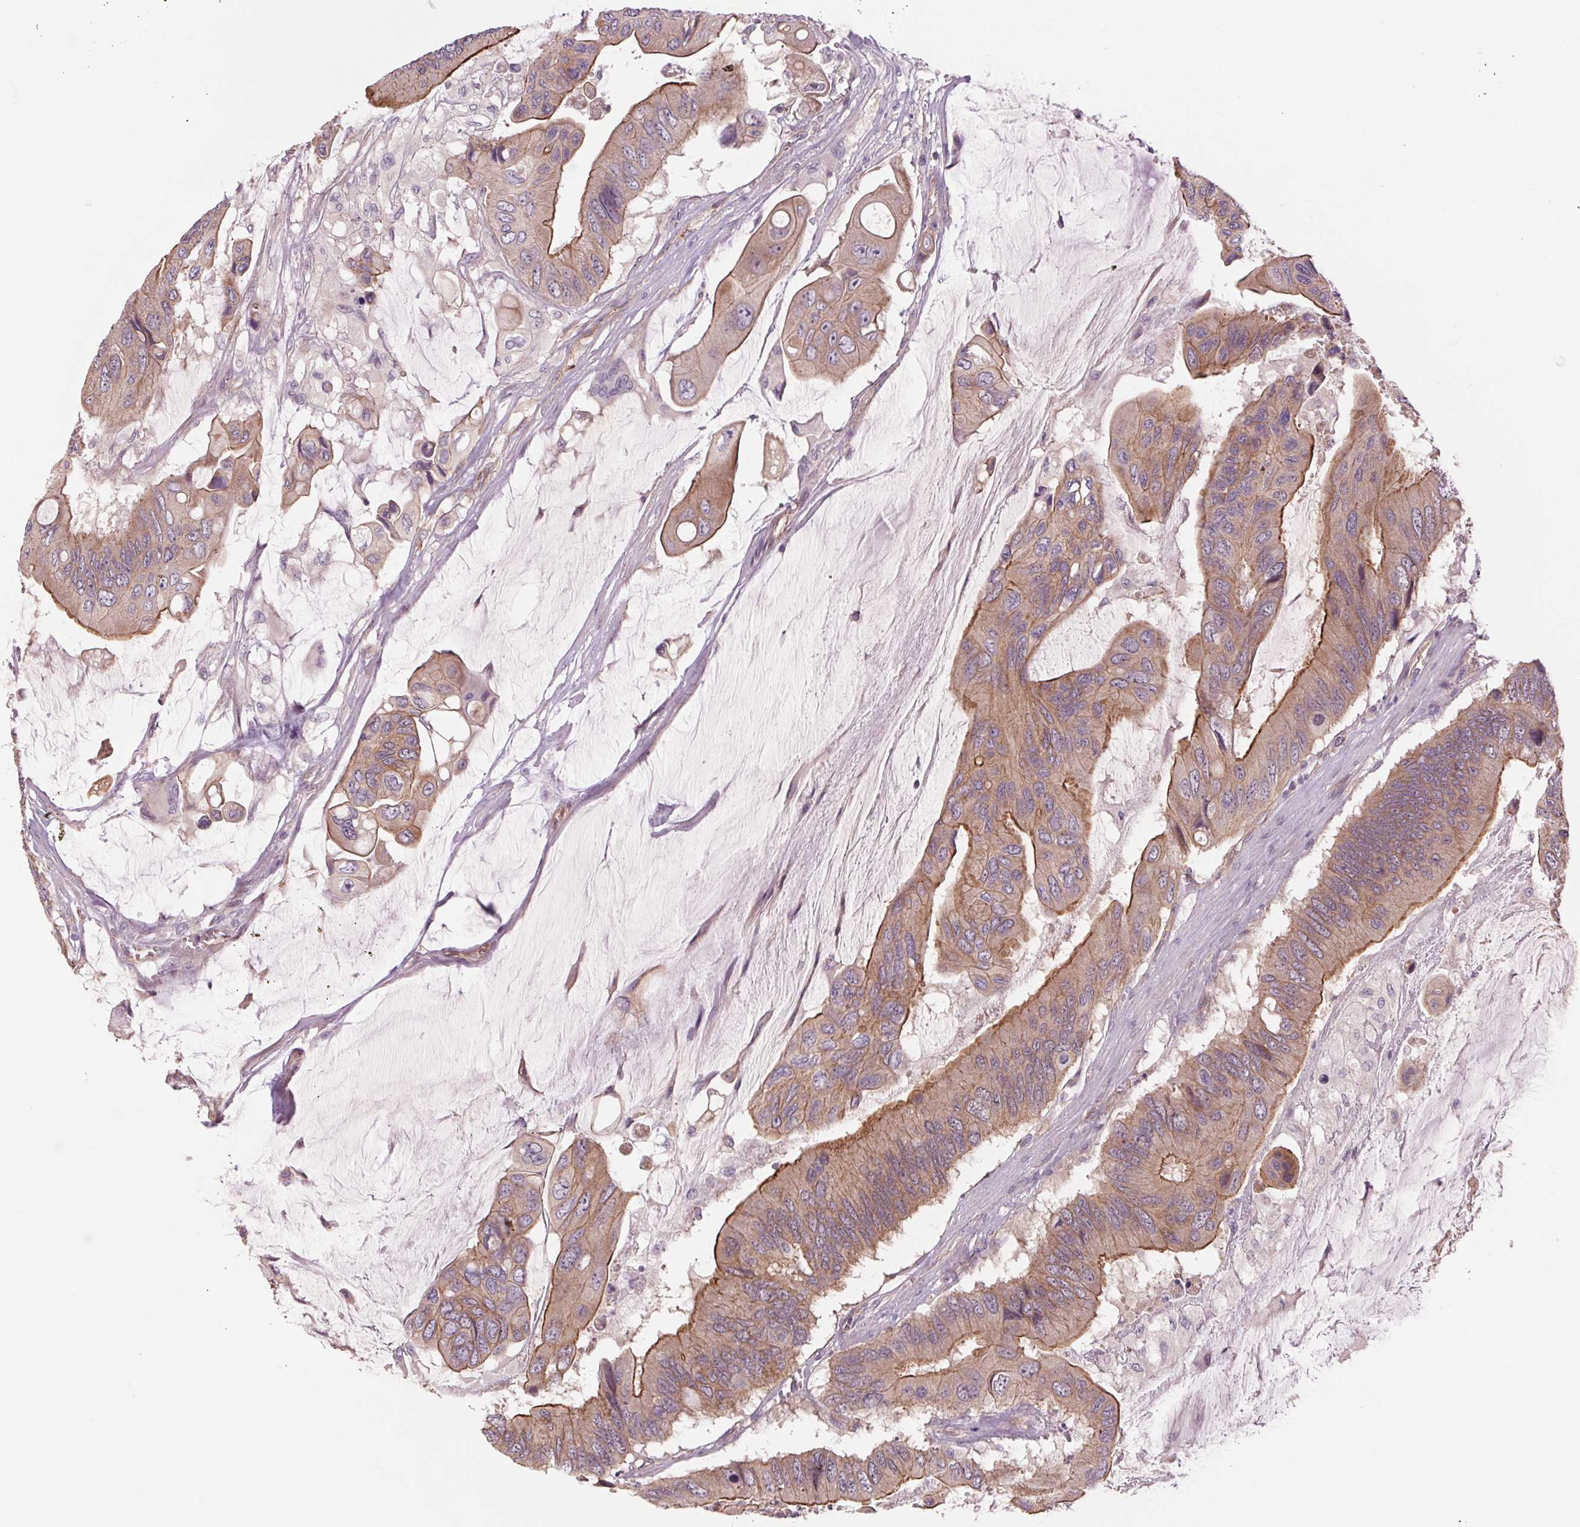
{"staining": {"intensity": "moderate", "quantity": "25%-75%", "location": "cytoplasmic/membranous"}, "tissue": "colorectal cancer", "cell_type": "Tumor cells", "image_type": "cancer", "snomed": [{"axis": "morphology", "description": "Adenocarcinoma, NOS"}, {"axis": "topography", "description": "Rectum"}], "caption": "Moderate cytoplasmic/membranous positivity is identified in about 25%-75% of tumor cells in colorectal cancer (adenocarcinoma). The protein is stained brown, and the nuclei are stained in blue (DAB (3,3'-diaminobenzidine) IHC with brightfield microscopy, high magnification).", "gene": "SH3RF2", "patient": {"sex": "male", "age": 63}}